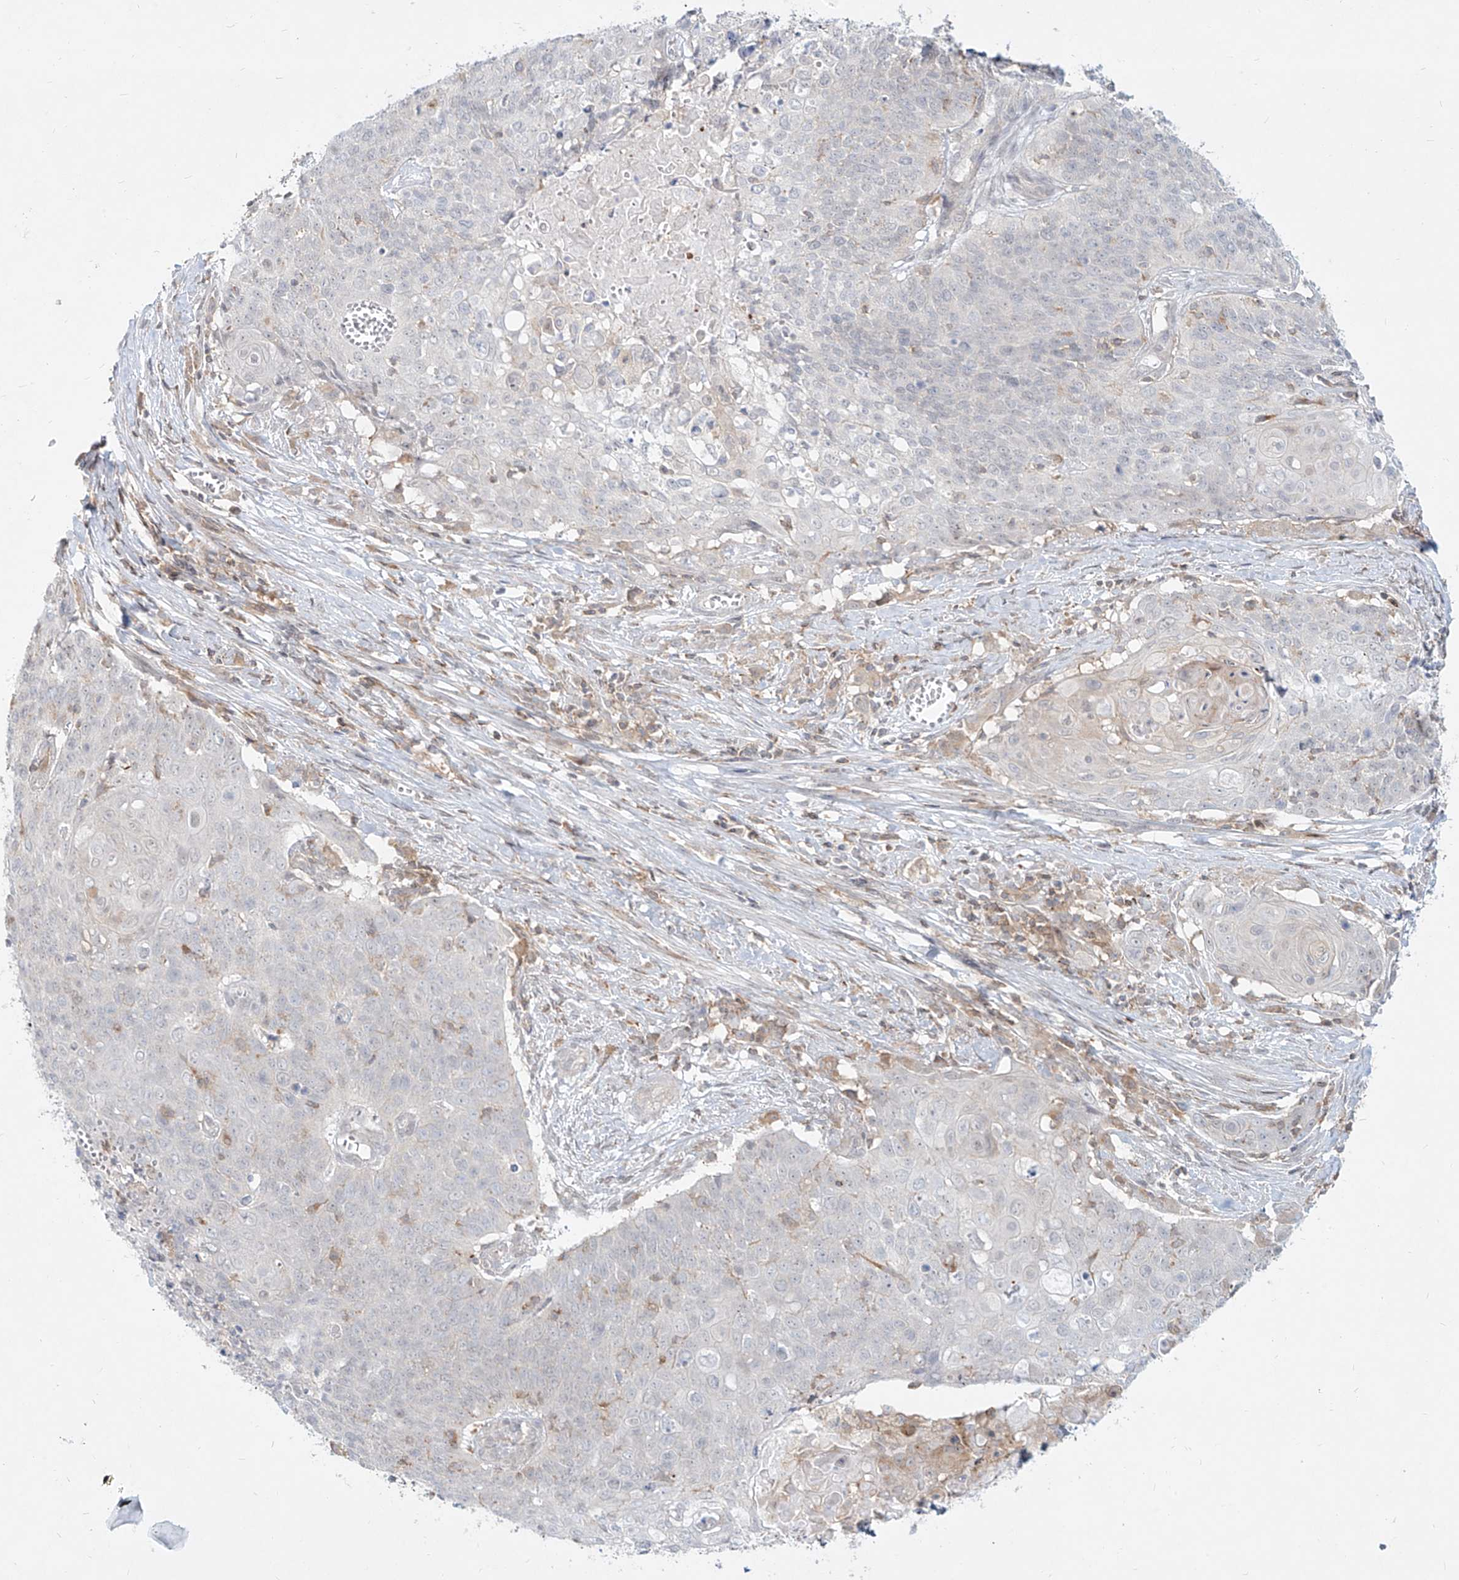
{"staining": {"intensity": "negative", "quantity": "none", "location": "none"}, "tissue": "cervical cancer", "cell_type": "Tumor cells", "image_type": "cancer", "snomed": [{"axis": "morphology", "description": "Squamous cell carcinoma, NOS"}, {"axis": "topography", "description": "Cervix"}], "caption": "There is no significant staining in tumor cells of cervical cancer (squamous cell carcinoma).", "gene": "SLC2A12", "patient": {"sex": "female", "age": 39}}